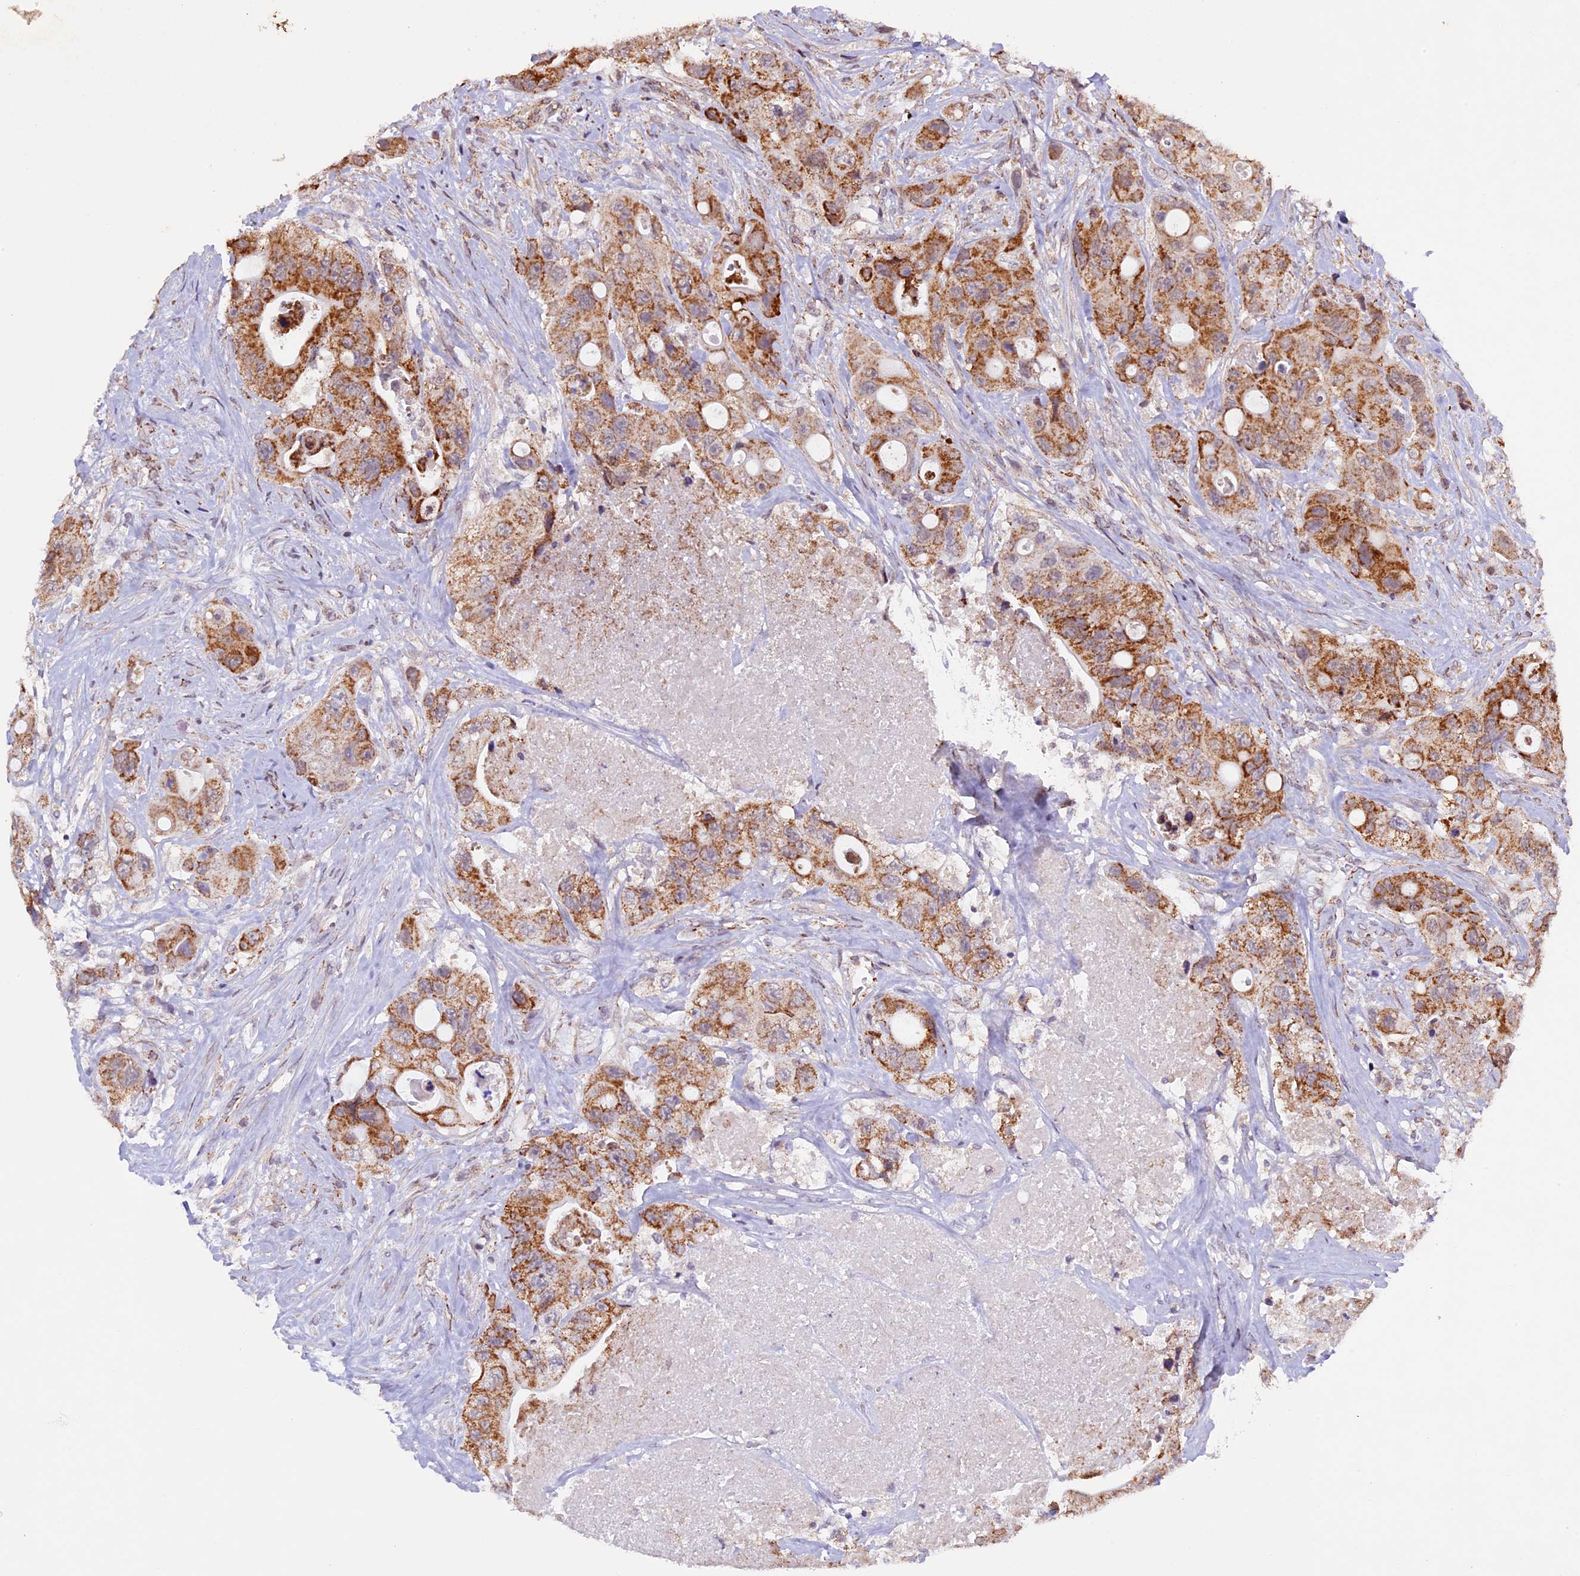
{"staining": {"intensity": "moderate", "quantity": ">75%", "location": "cytoplasmic/membranous"}, "tissue": "colorectal cancer", "cell_type": "Tumor cells", "image_type": "cancer", "snomed": [{"axis": "morphology", "description": "Adenocarcinoma, NOS"}, {"axis": "topography", "description": "Colon"}], "caption": "Adenocarcinoma (colorectal) stained with a protein marker displays moderate staining in tumor cells.", "gene": "TFAM", "patient": {"sex": "female", "age": 46}}